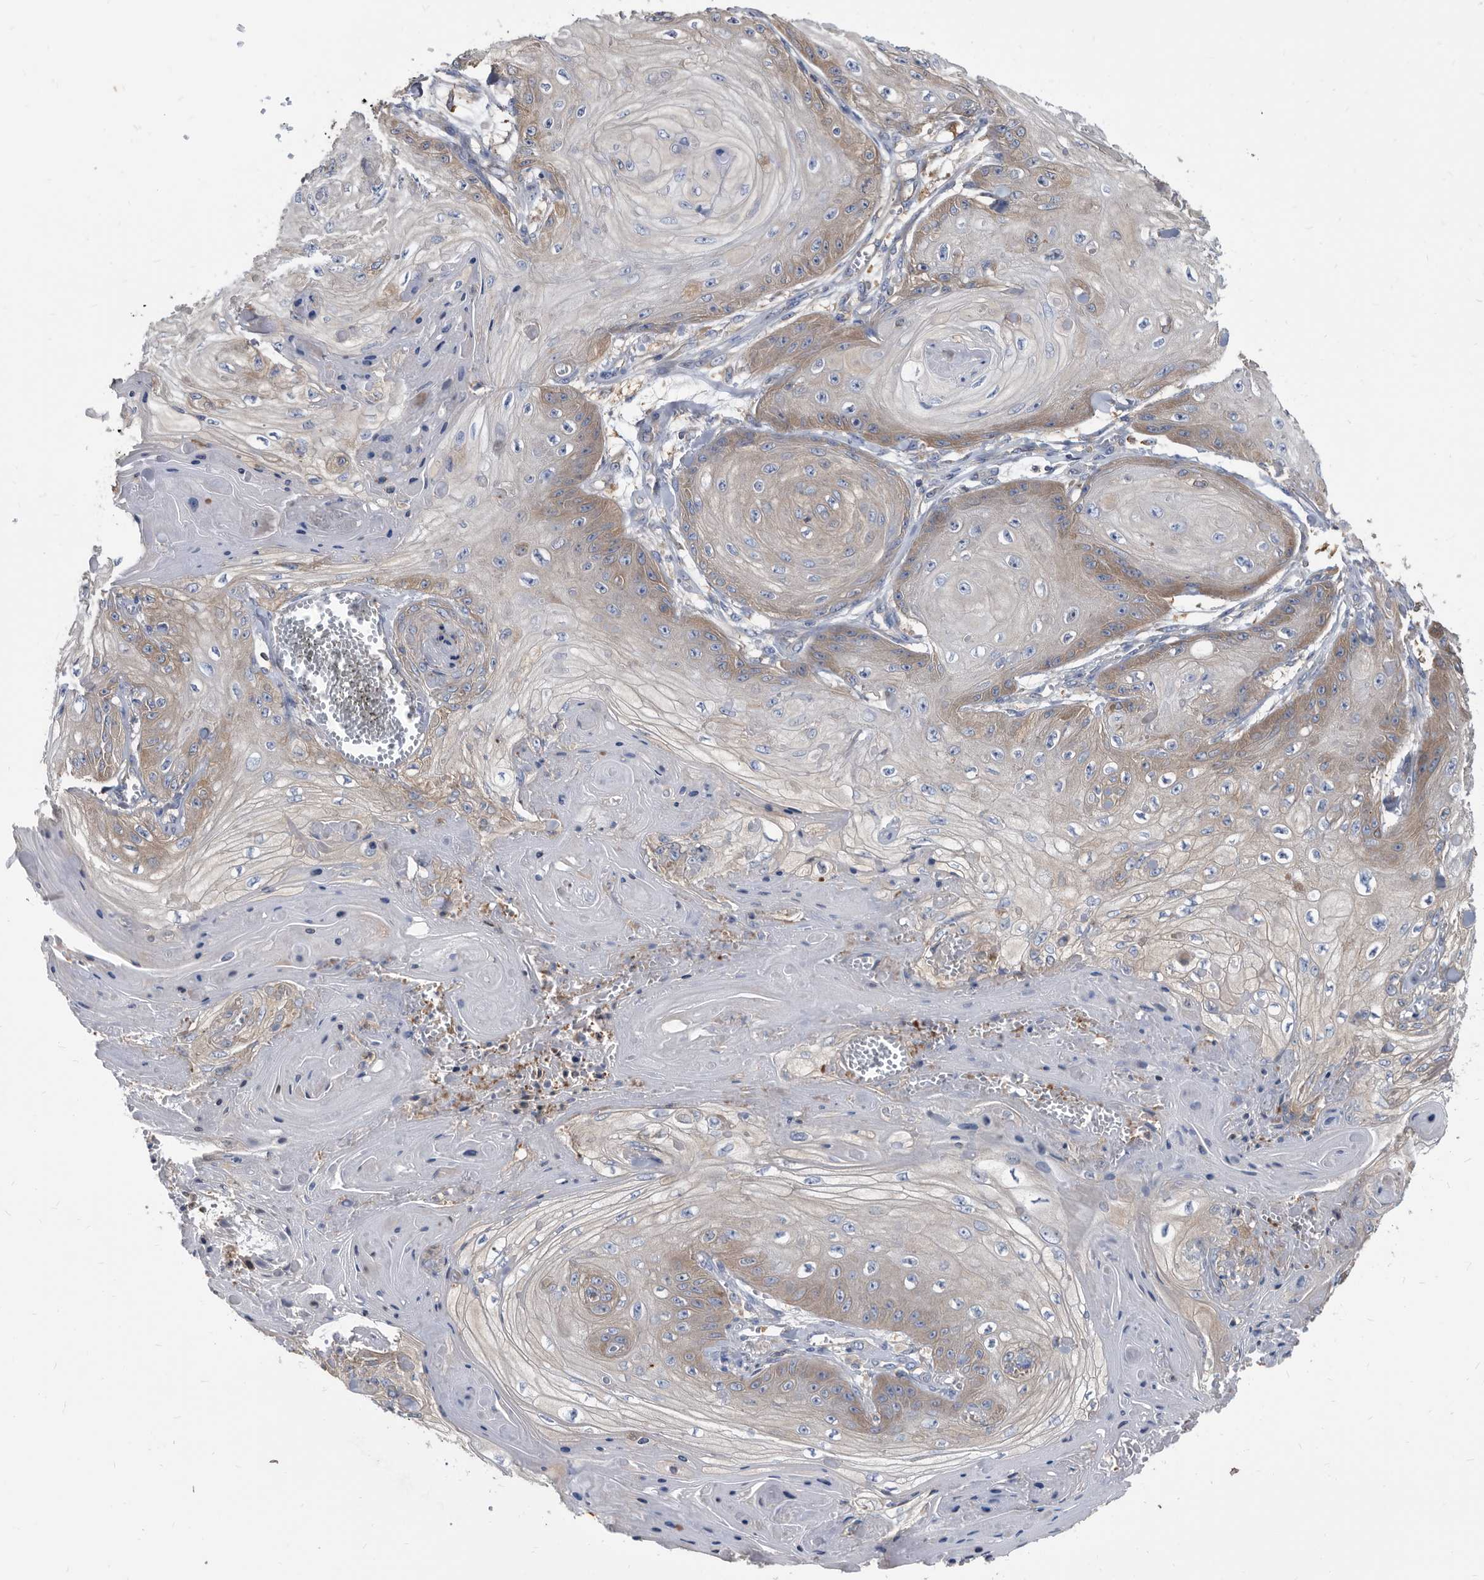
{"staining": {"intensity": "weak", "quantity": "<25%", "location": "cytoplasmic/membranous"}, "tissue": "skin cancer", "cell_type": "Tumor cells", "image_type": "cancer", "snomed": [{"axis": "morphology", "description": "Squamous cell carcinoma, NOS"}, {"axis": "topography", "description": "Skin"}], "caption": "This is an immunohistochemistry (IHC) photomicrograph of human skin cancer. There is no positivity in tumor cells.", "gene": "APEH", "patient": {"sex": "male", "age": 74}}